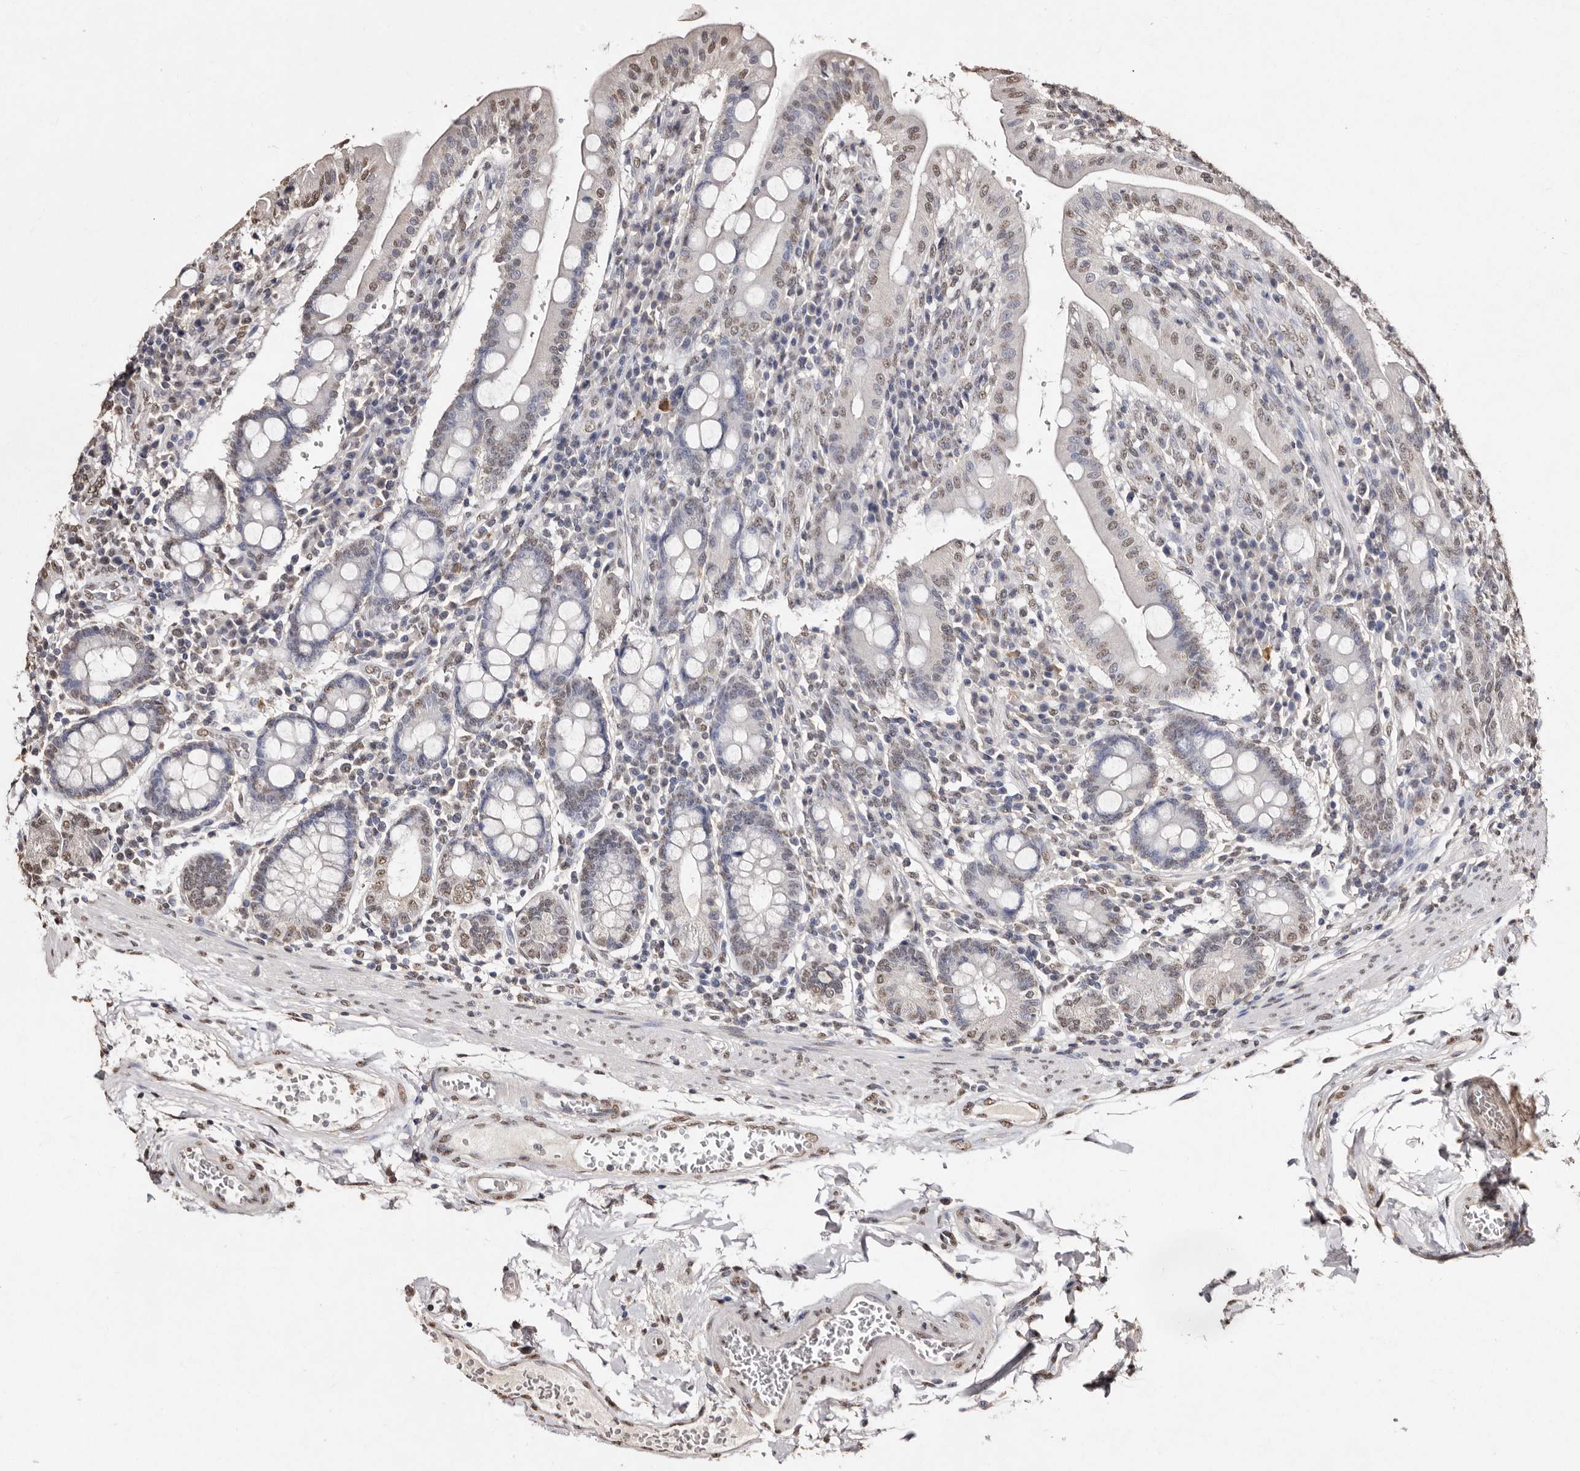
{"staining": {"intensity": "weak", "quantity": "25%-75%", "location": "nuclear"}, "tissue": "duodenum", "cell_type": "Glandular cells", "image_type": "normal", "snomed": [{"axis": "morphology", "description": "Normal tissue, NOS"}, {"axis": "morphology", "description": "Adenocarcinoma, NOS"}, {"axis": "topography", "description": "Pancreas"}, {"axis": "topography", "description": "Duodenum"}], "caption": "Brown immunohistochemical staining in benign duodenum demonstrates weak nuclear expression in approximately 25%-75% of glandular cells.", "gene": "ERBB4", "patient": {"sex": "male", "age": 50}}